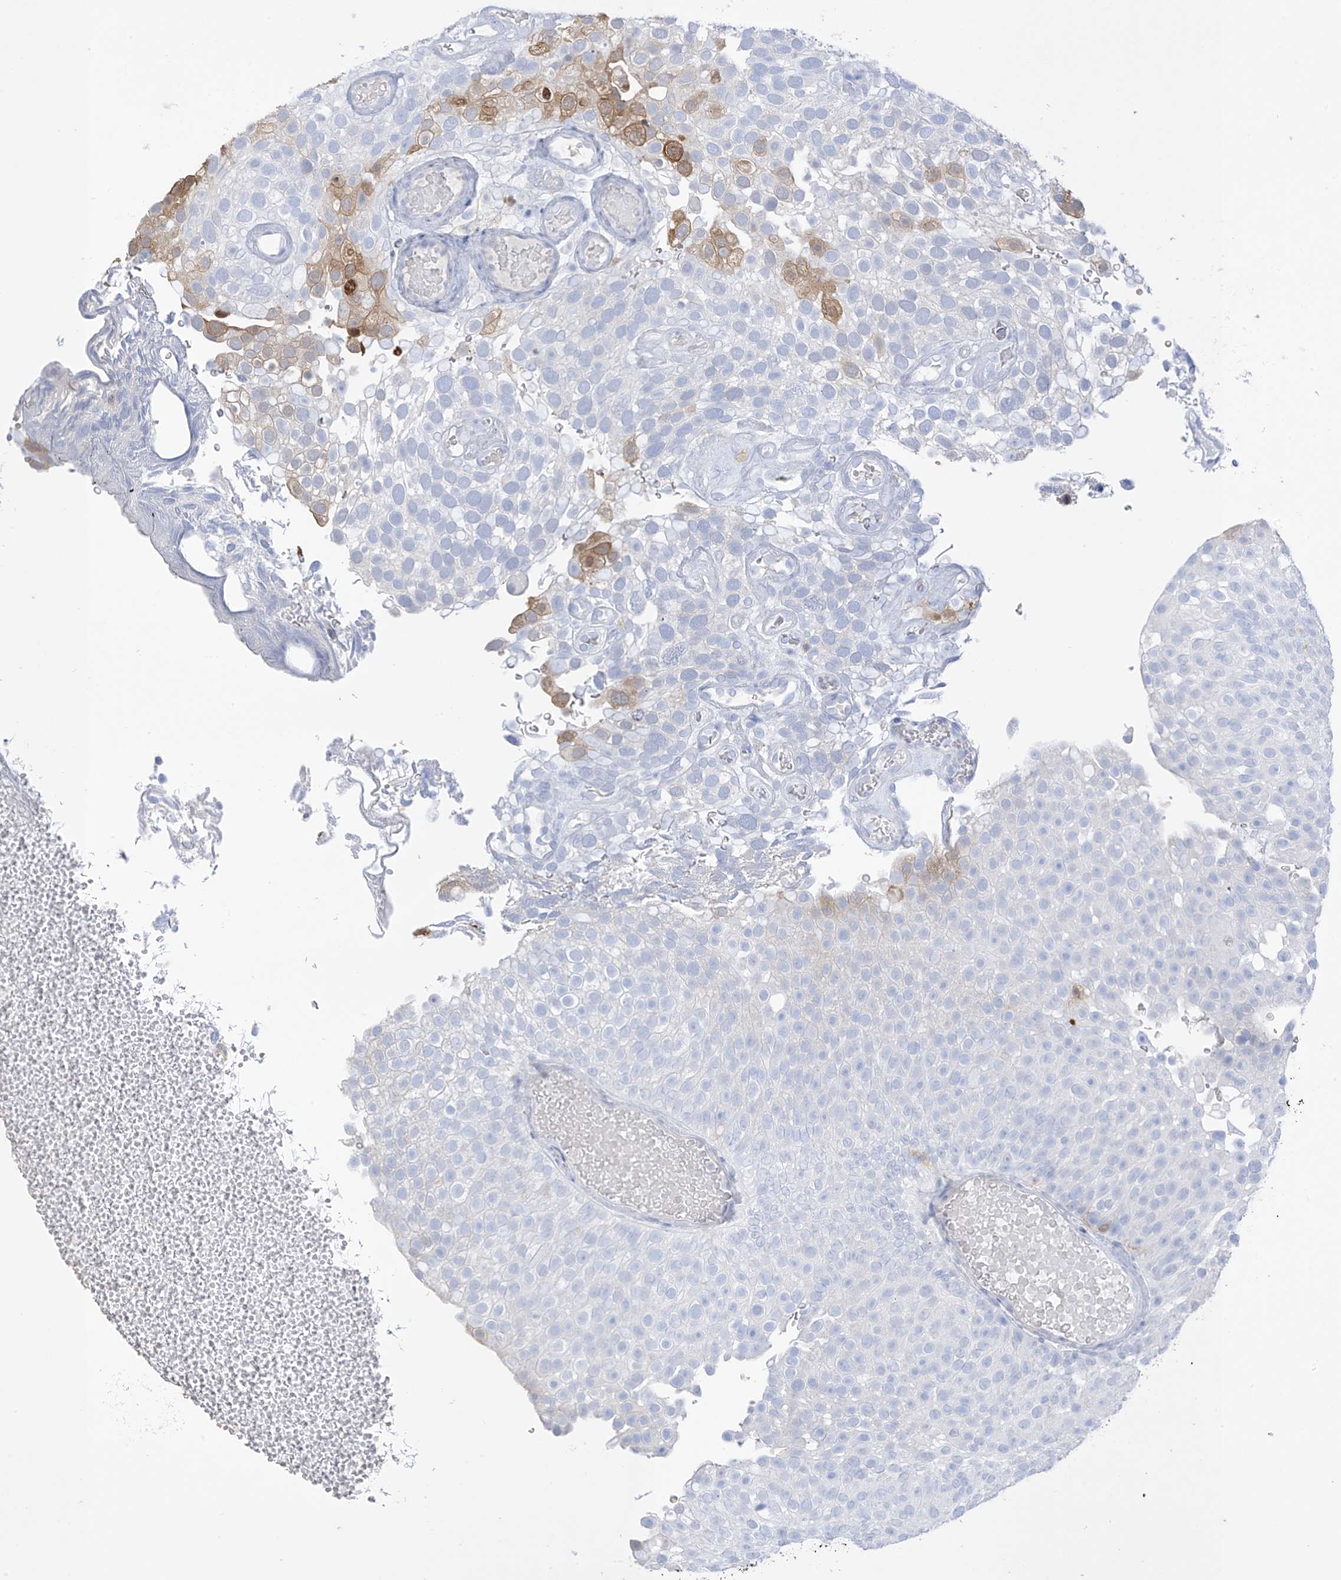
{"staining": {"intensity": "moderate", "quantity": "<25%", "location": "cytoplasmic/membranous"}, "tissue": "urothelial cancer", "cell_type": "Tumor cells", "image_type": "cancer", "snomed": [{"axis": "morphology", "description": "Urothelial carcinoma, Low grade"}, {"axis": "topography", "description": "Urinary bladder"}], "caption": "Immunohistochemical staining of human low-grade urothelial carcinoma shows low levels of moderate cytoplasmic/membranous protein staining in about <25% of tumor cells.", "gene": "TRMT2B", "patient": {"sex": "male", "age": 78}}